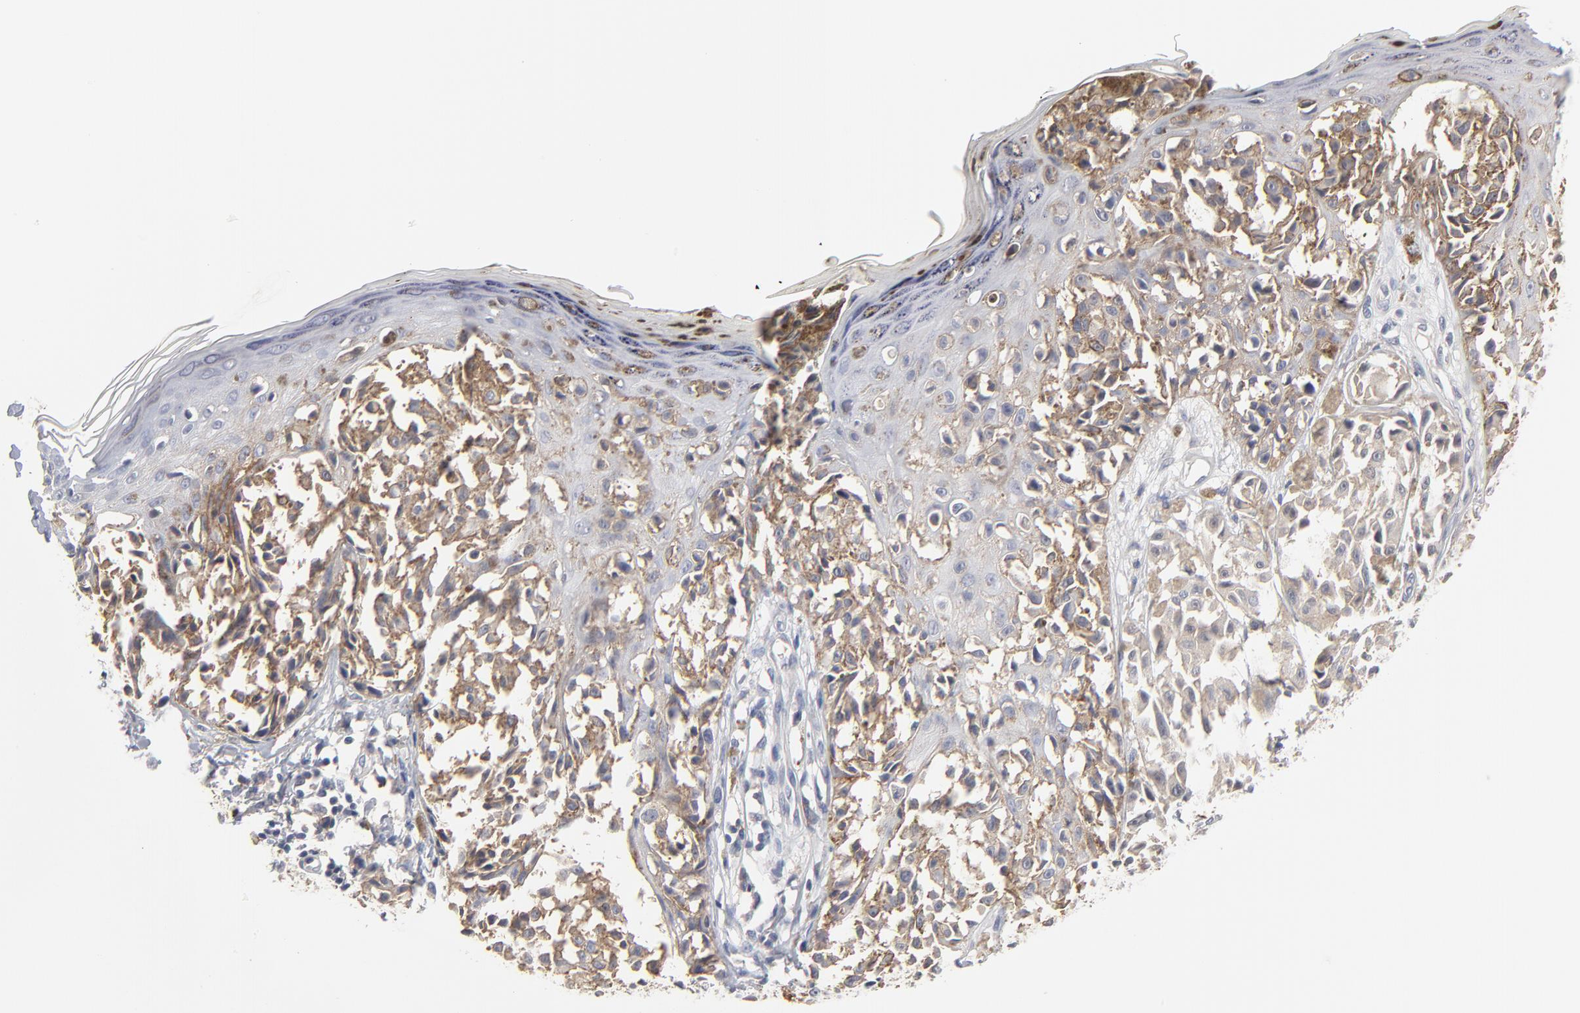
{"staining": {"intensity": "moderate", "quantity": ">75%", "location": "cytoplasmic/membranous"}, "tissue": "melanoma", "cell_type": "Tumor cells", "image_type": "cancer", "snomed": [{"axis": "morphology", "description": "Malignant melanoma, NOS"}, {"axis": "topography", "description": "Skin"}], "caption": "Melanoma tissue demonstrates moderate cytoplasmic/membranous positivity in approximately >75% of tumor cells, visualized by immunohistochemistry.", "gene": "SLC16A1", "patient": {"sex": "female", "age": 38}}